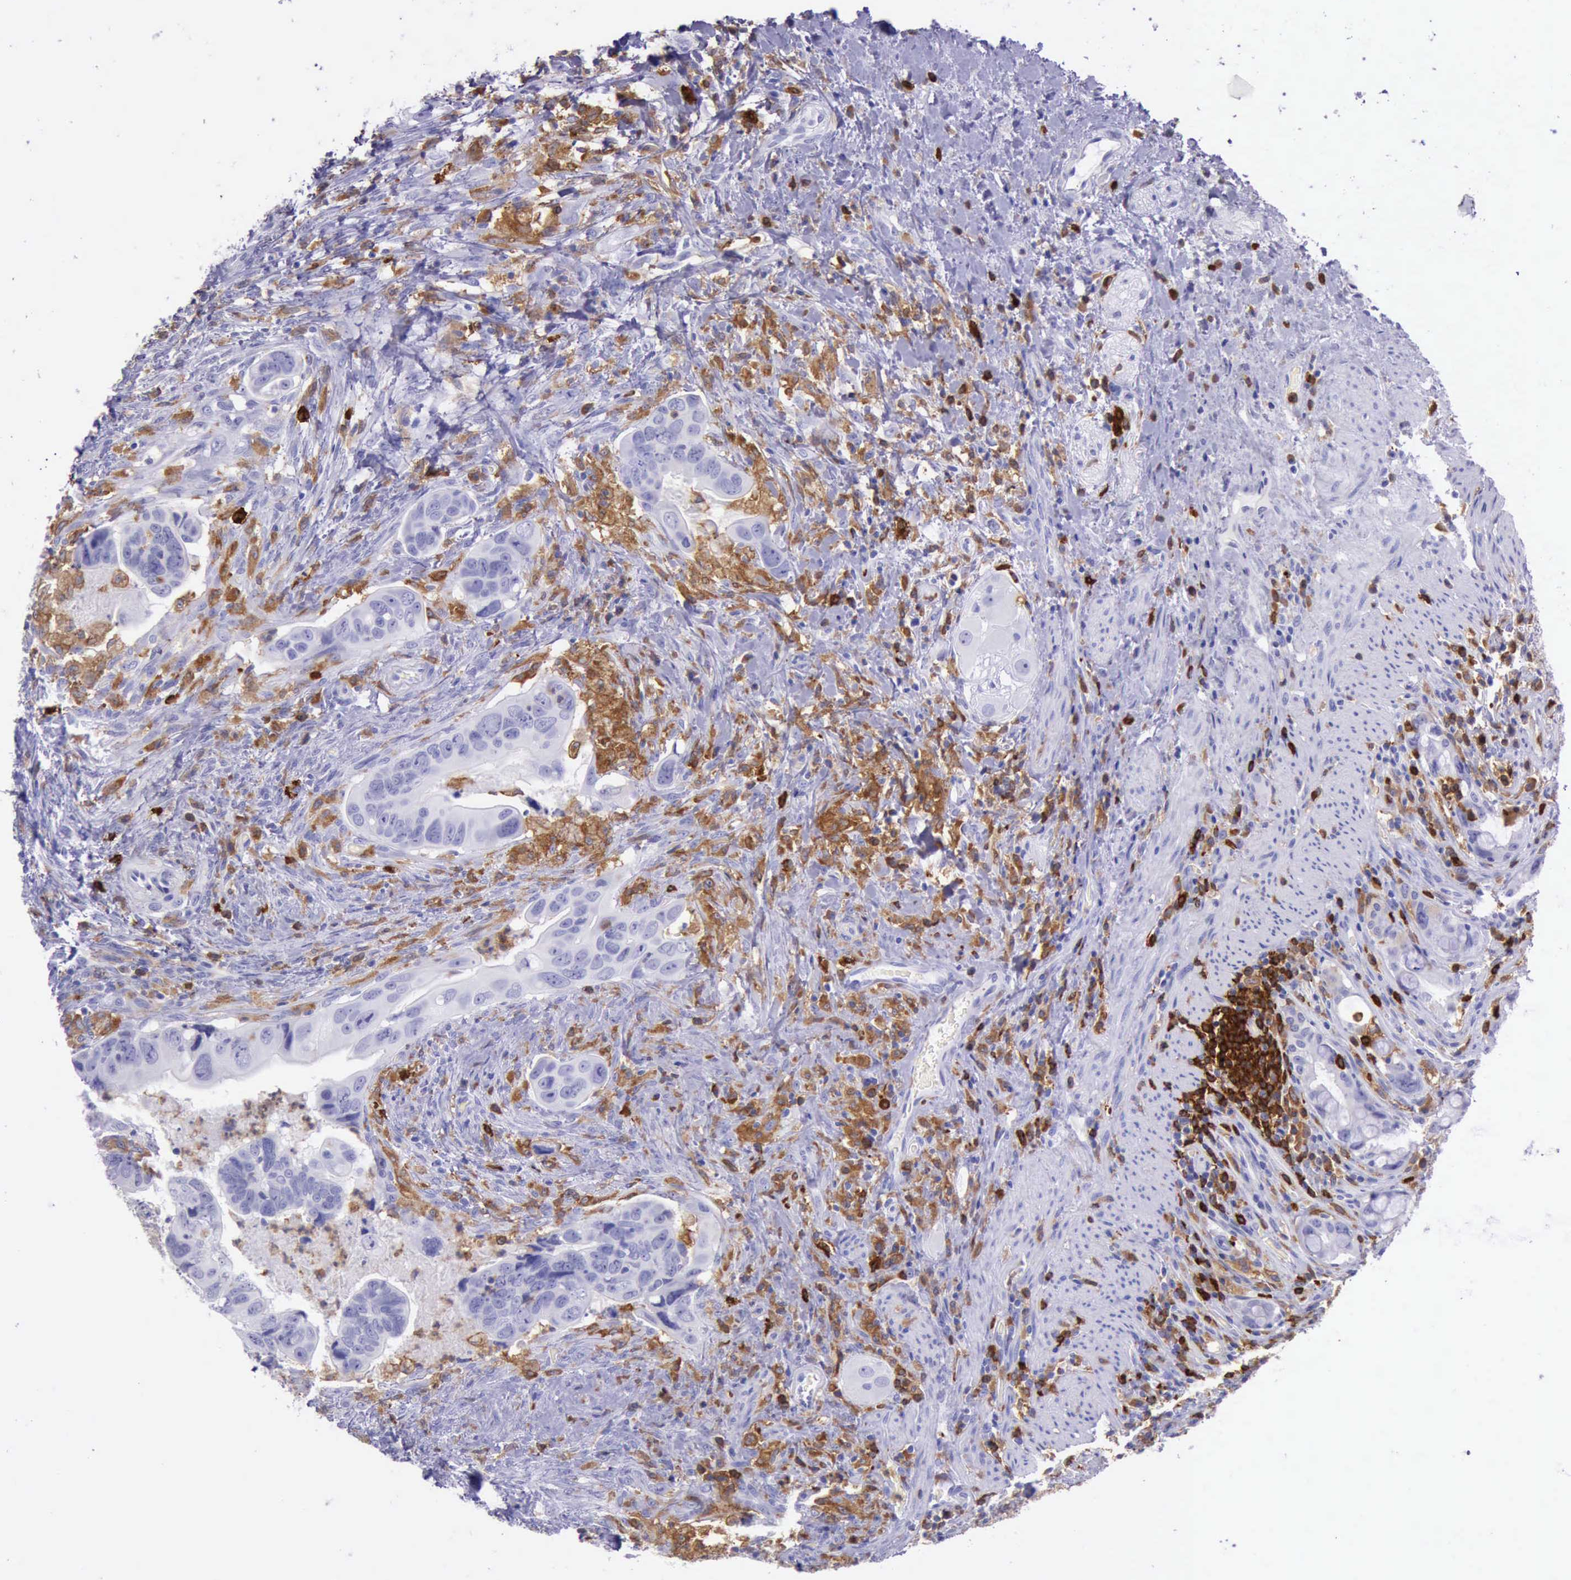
{"staining": {"intensity": "negative", "quantity": "none", "location": "none"}, "tissue": "colorectal cancer", "cell_type": "Tumor cells", "image_type": "cancer", "snomed": [{"axis": "morphology", "description": "Adenocarcinoma, NOS"}, {"axis": "topography", "description": "Rectum"}], "caption": "High magnification brightfield microscopy of colorectal cancer (adenocarcinoma) stained with DAB (brown) and counterstained with hematoxylin (blue): tumor cells show no significant positivity. (Immunohistochemistry, brightfield microscopy, high magnification).", "gene": "BTK", "patient": {"sex": "male", "age": 53}}